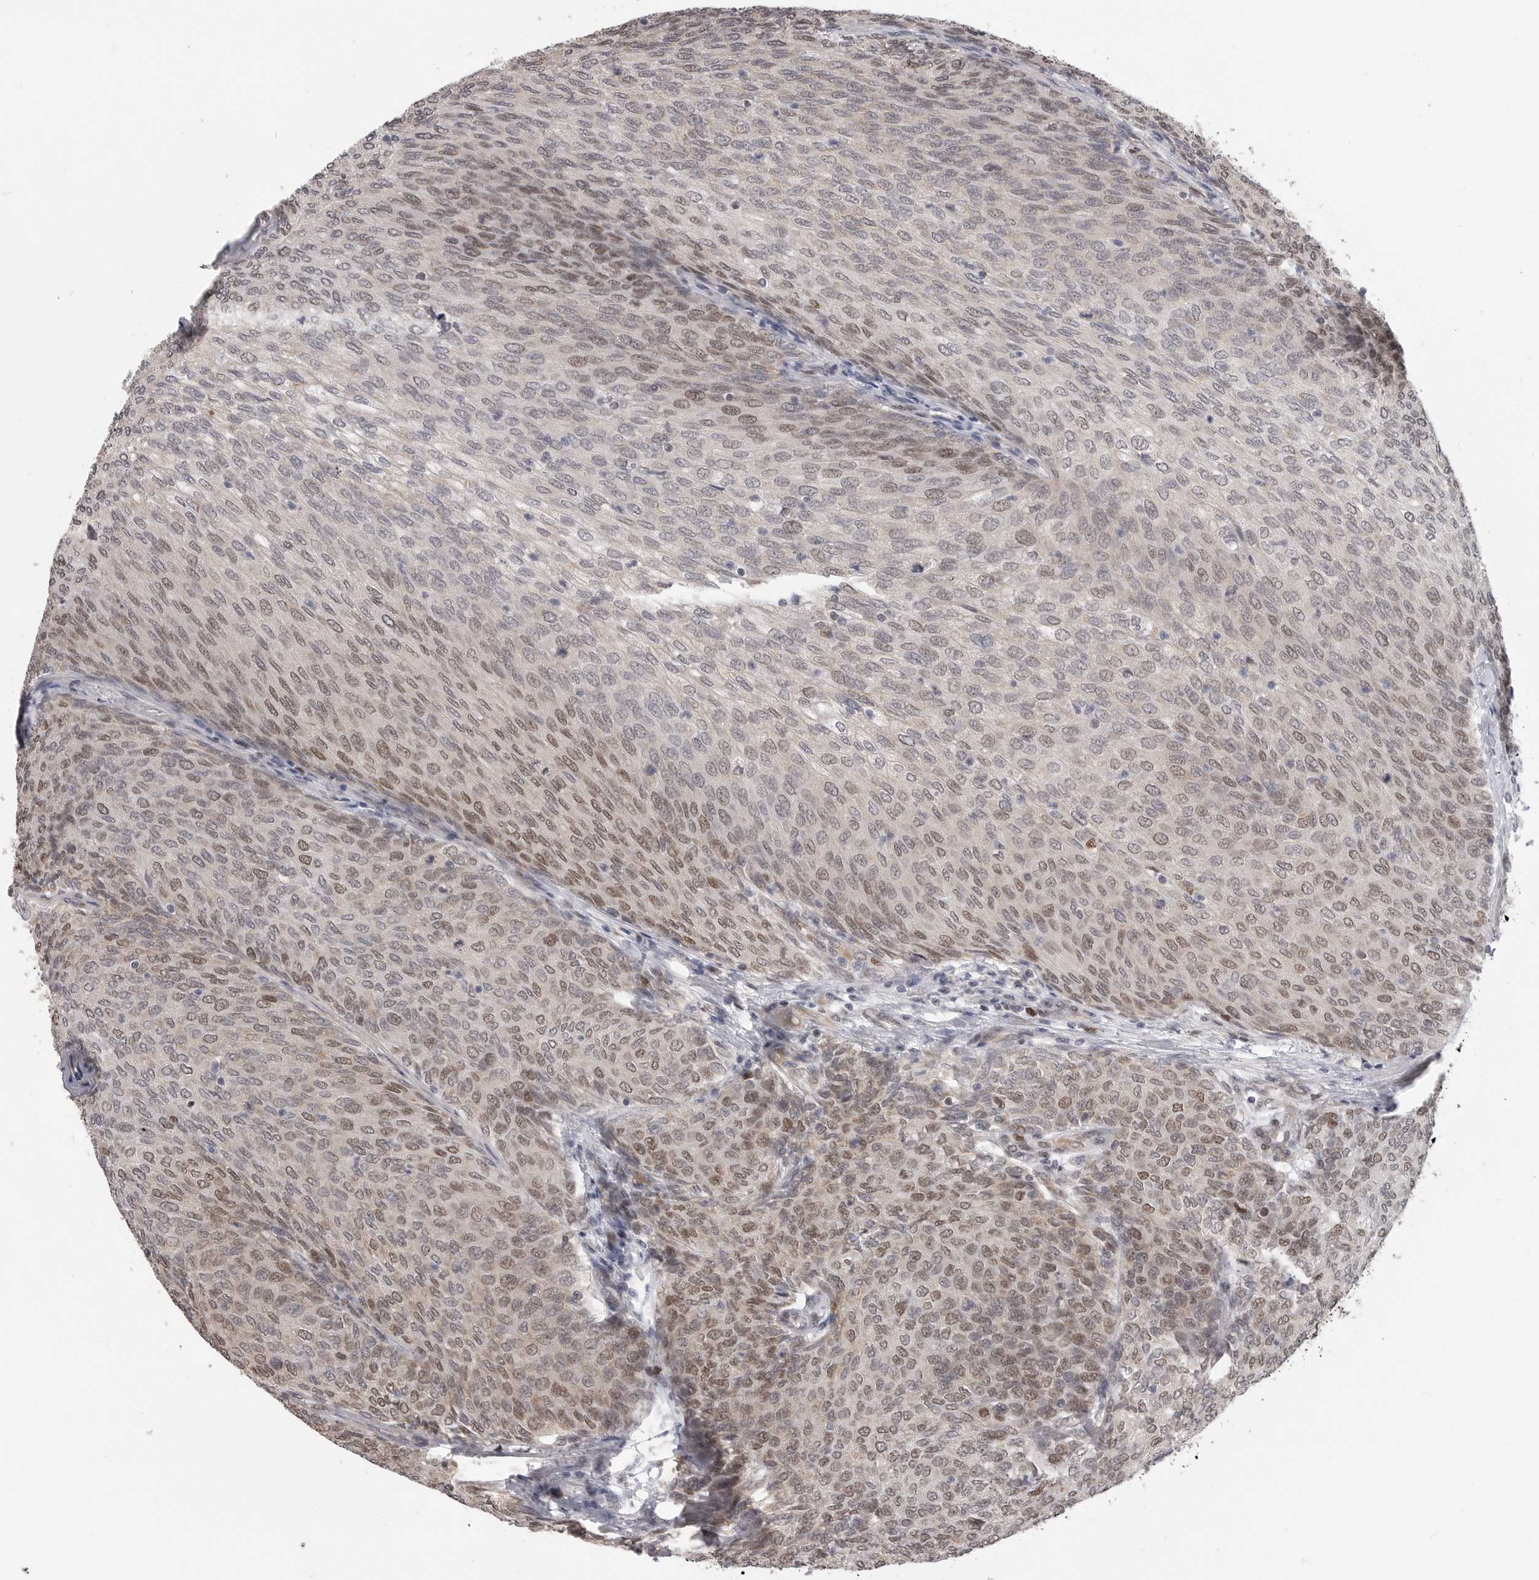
{"staining": {"intensity": "moderate", "quantity": "25%-75%", "location": "nuclear"}, "tissue": "urothelial cancer", "cell_type": "Tumor cells", "image_type": "cancer", "snomed": [{"axis": "morphology", "description": "Urothelial carcinoma, Low grade"}, {"axis": "topography", "description": "Urinary bladder"}], "caption": "Brown immunohistochemical staining in human urothelial cancer exhibits moderate nuclear expression in approximately 25%-75% of tumor cells. (brown staining indicates protein expression, while blue staining denotes nuclei).", "gene": "SMARCC1", "patient": {"sex": "female", "age": 79}}